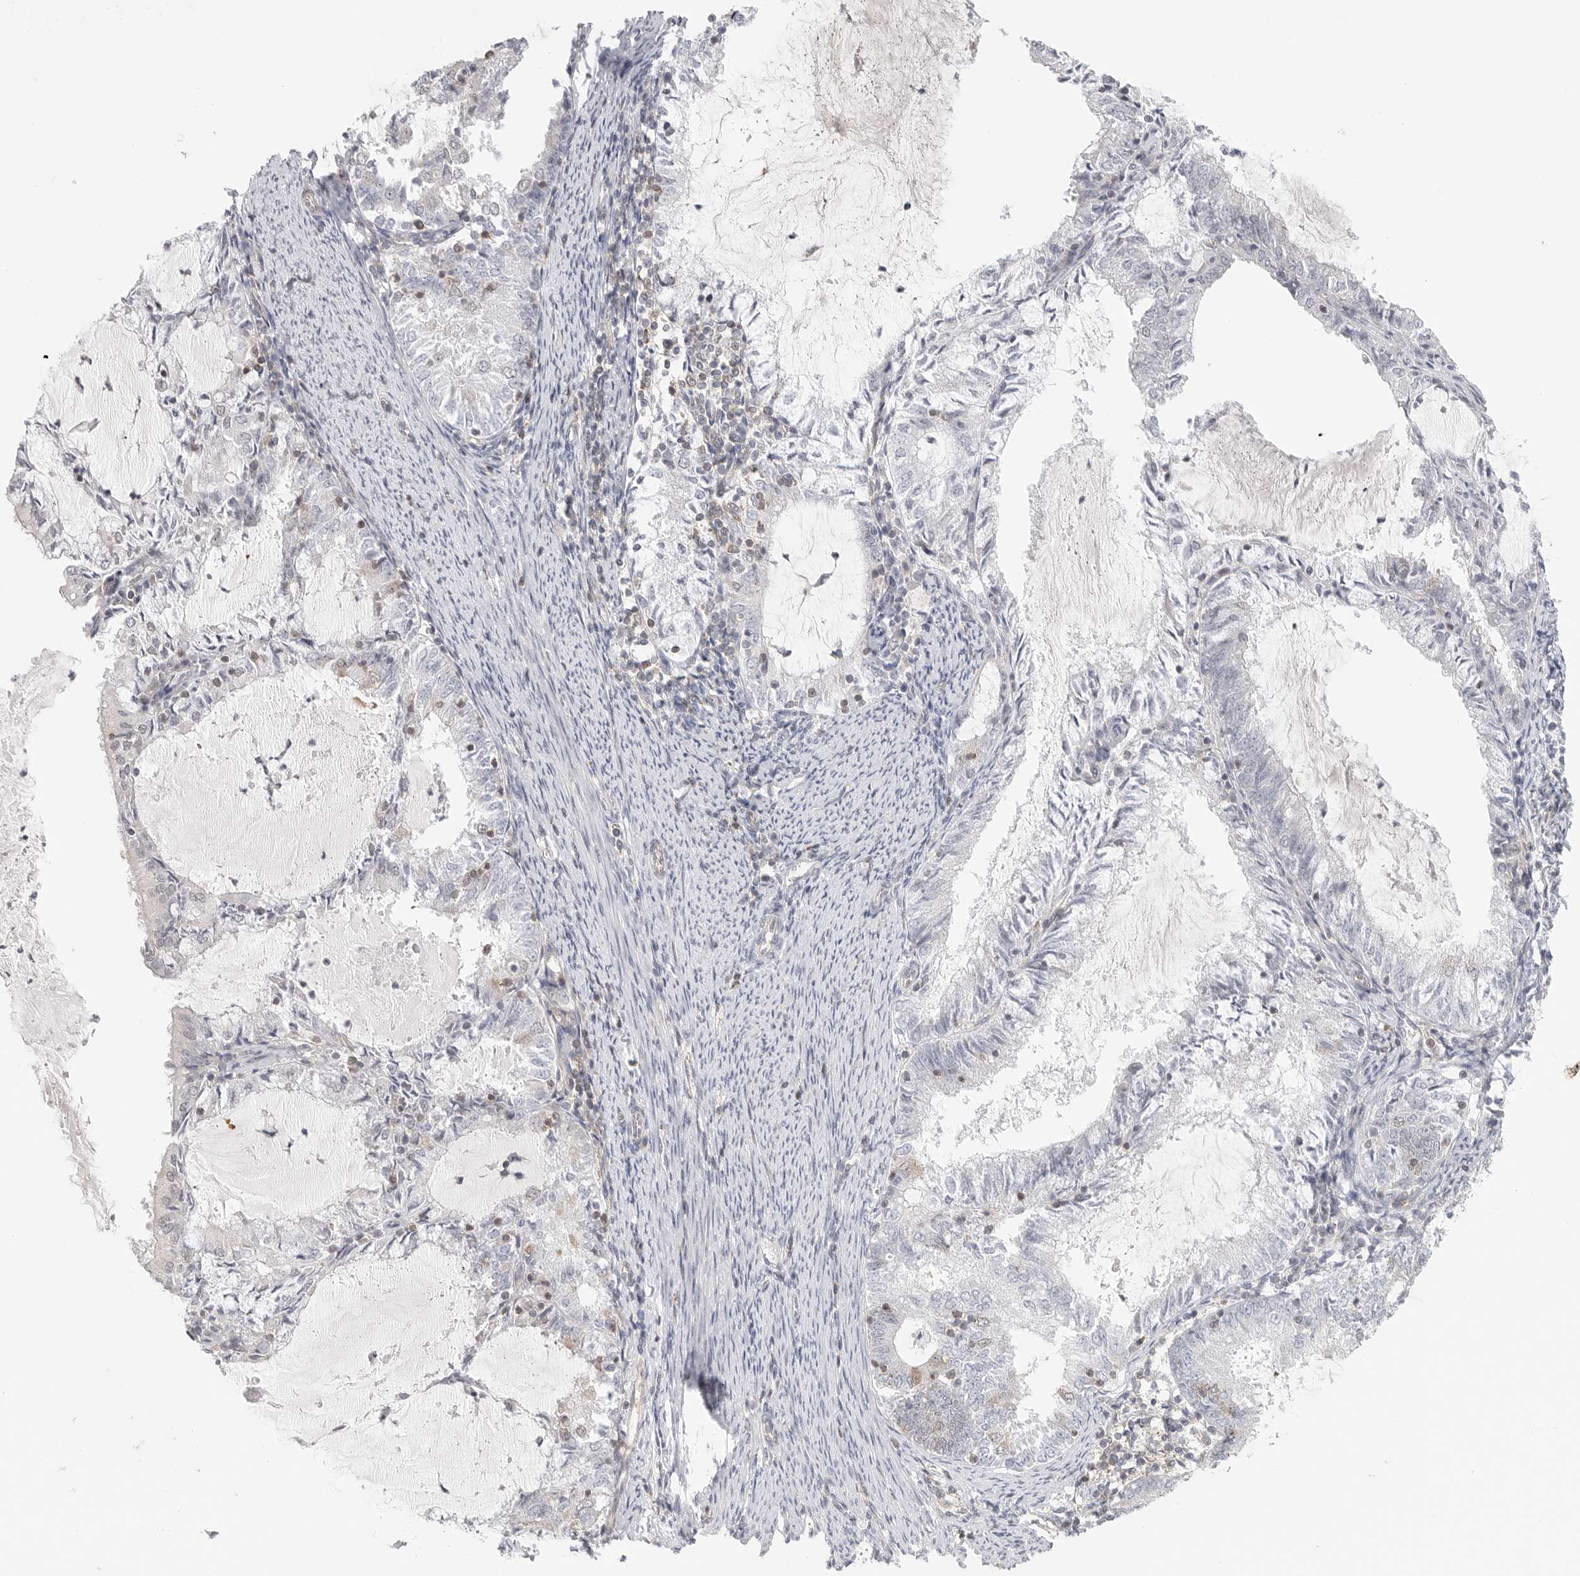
{"staining": {"intensity": "negative", "quantity": "none", "location": "none"}, "tissue": "endometrial cancer", "cell_type": "Tumor cells", "image_type": "cancer", "snomed": [{"axis": "morphology", "description": "Adenocarcinoma, NOS"}, {"axis": "topography", "description": "Endometrium"}], "caption": "Adenocarcinoma (endometrial) stained for a protein using immunohistochemistry exhibits no expression tumor cells.", "gene": "HDAC6", "patient": {"sex": "female", "age": 57}}